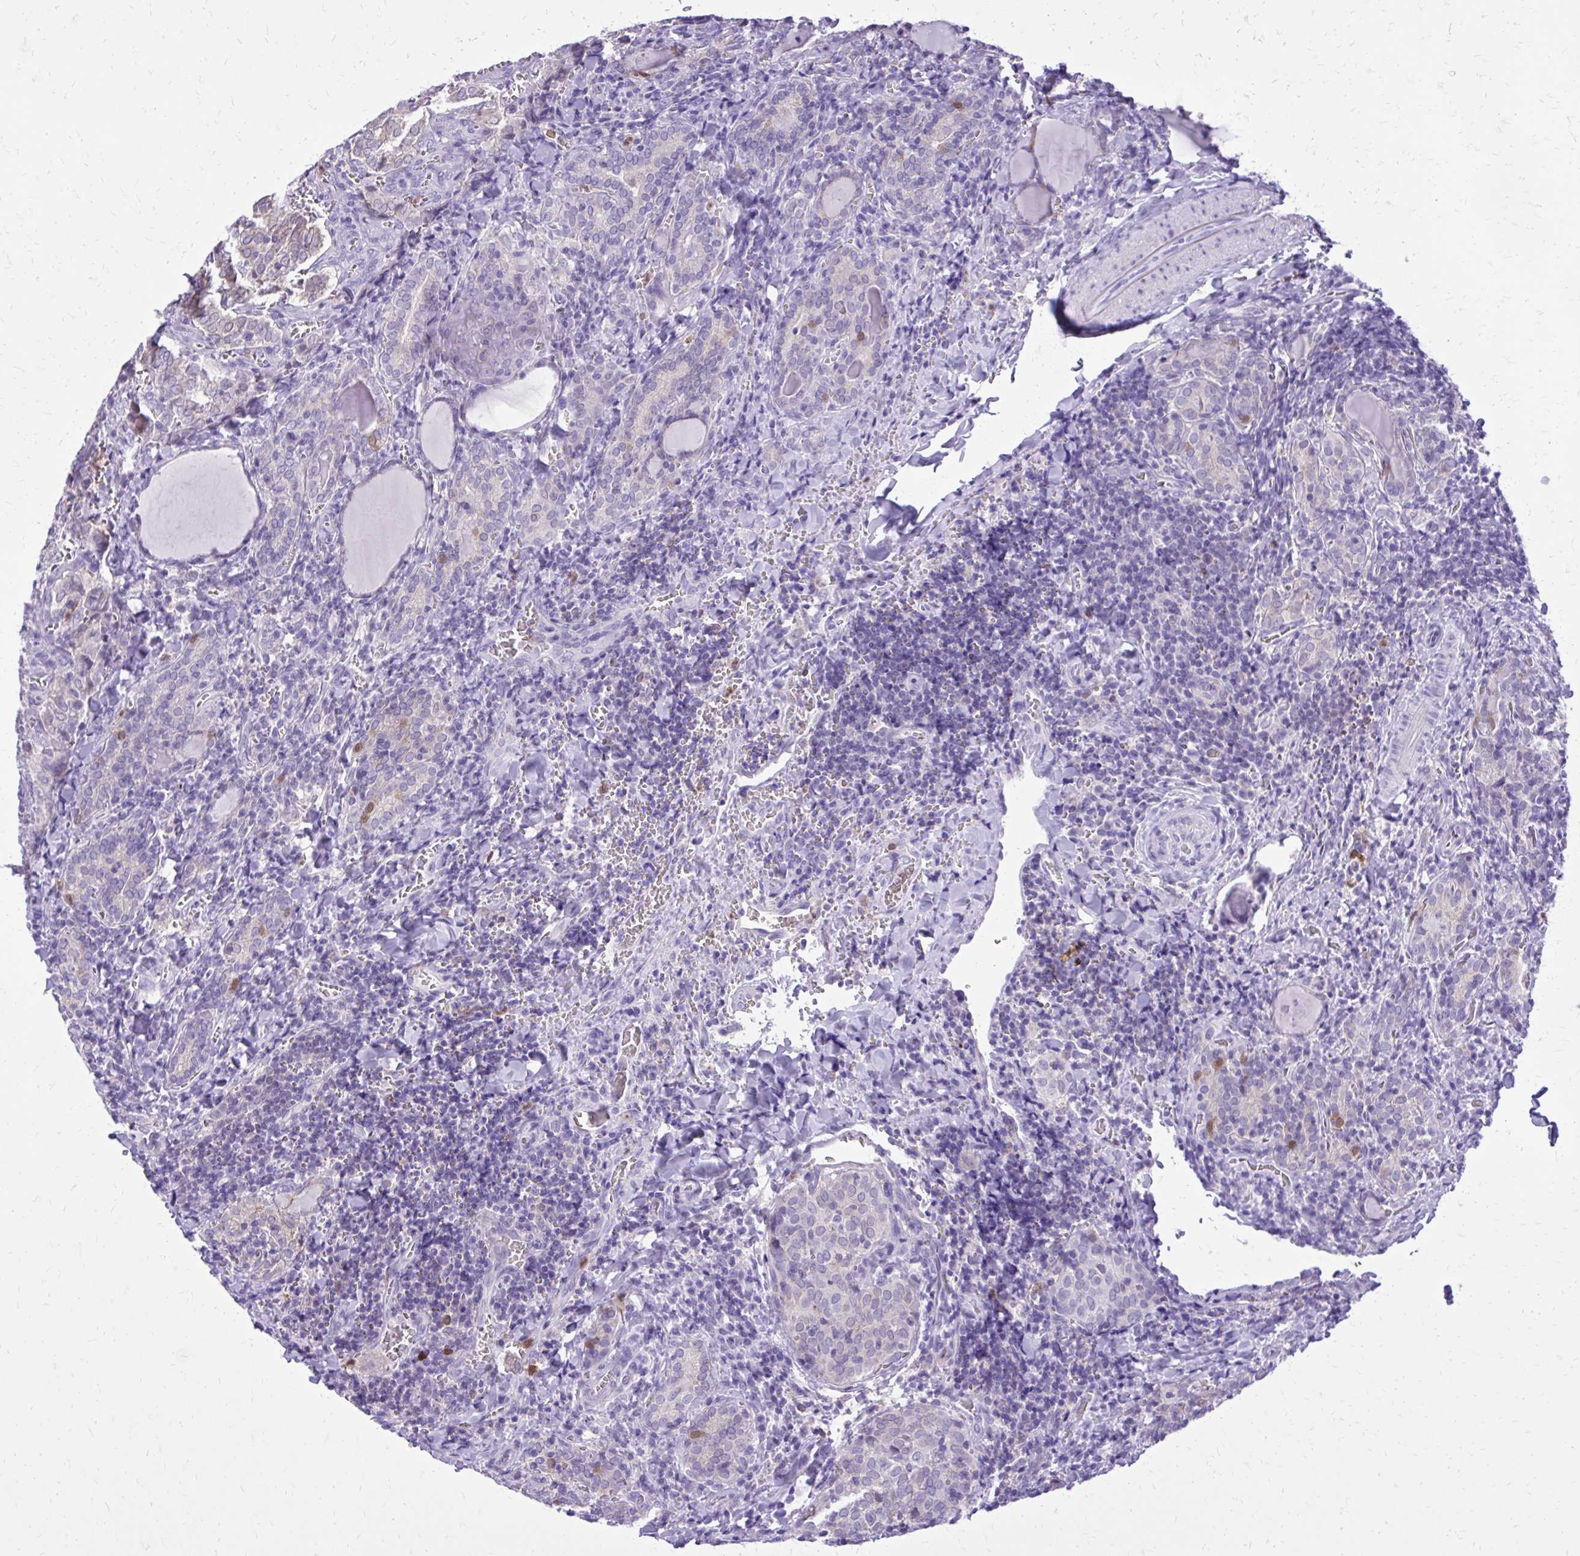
{"staining": {"intensity": "negative", "quantity": "none", "location": "none"}, "tissue": "thyroid cancer", "cell_type": "Tumor cells", "image_type": "cancer", "snomed": [{"axis": "morphology", "description": "Papillary adenocarcinoma, NOS"}, {"axis": "topography", "description": "Thyroid gland"}], "caption": "The micrograph shows no significant positivity in tumor cells of thyroid cancer. (Stains: DAB (3,3'-diaminobenzidine) immunohistochemistry with hematoxylin counter stain, Microscopy: brightfield microscopy at high magnification).", "gene": "CAT", "patient": {"sex": "female", "age": 30}}